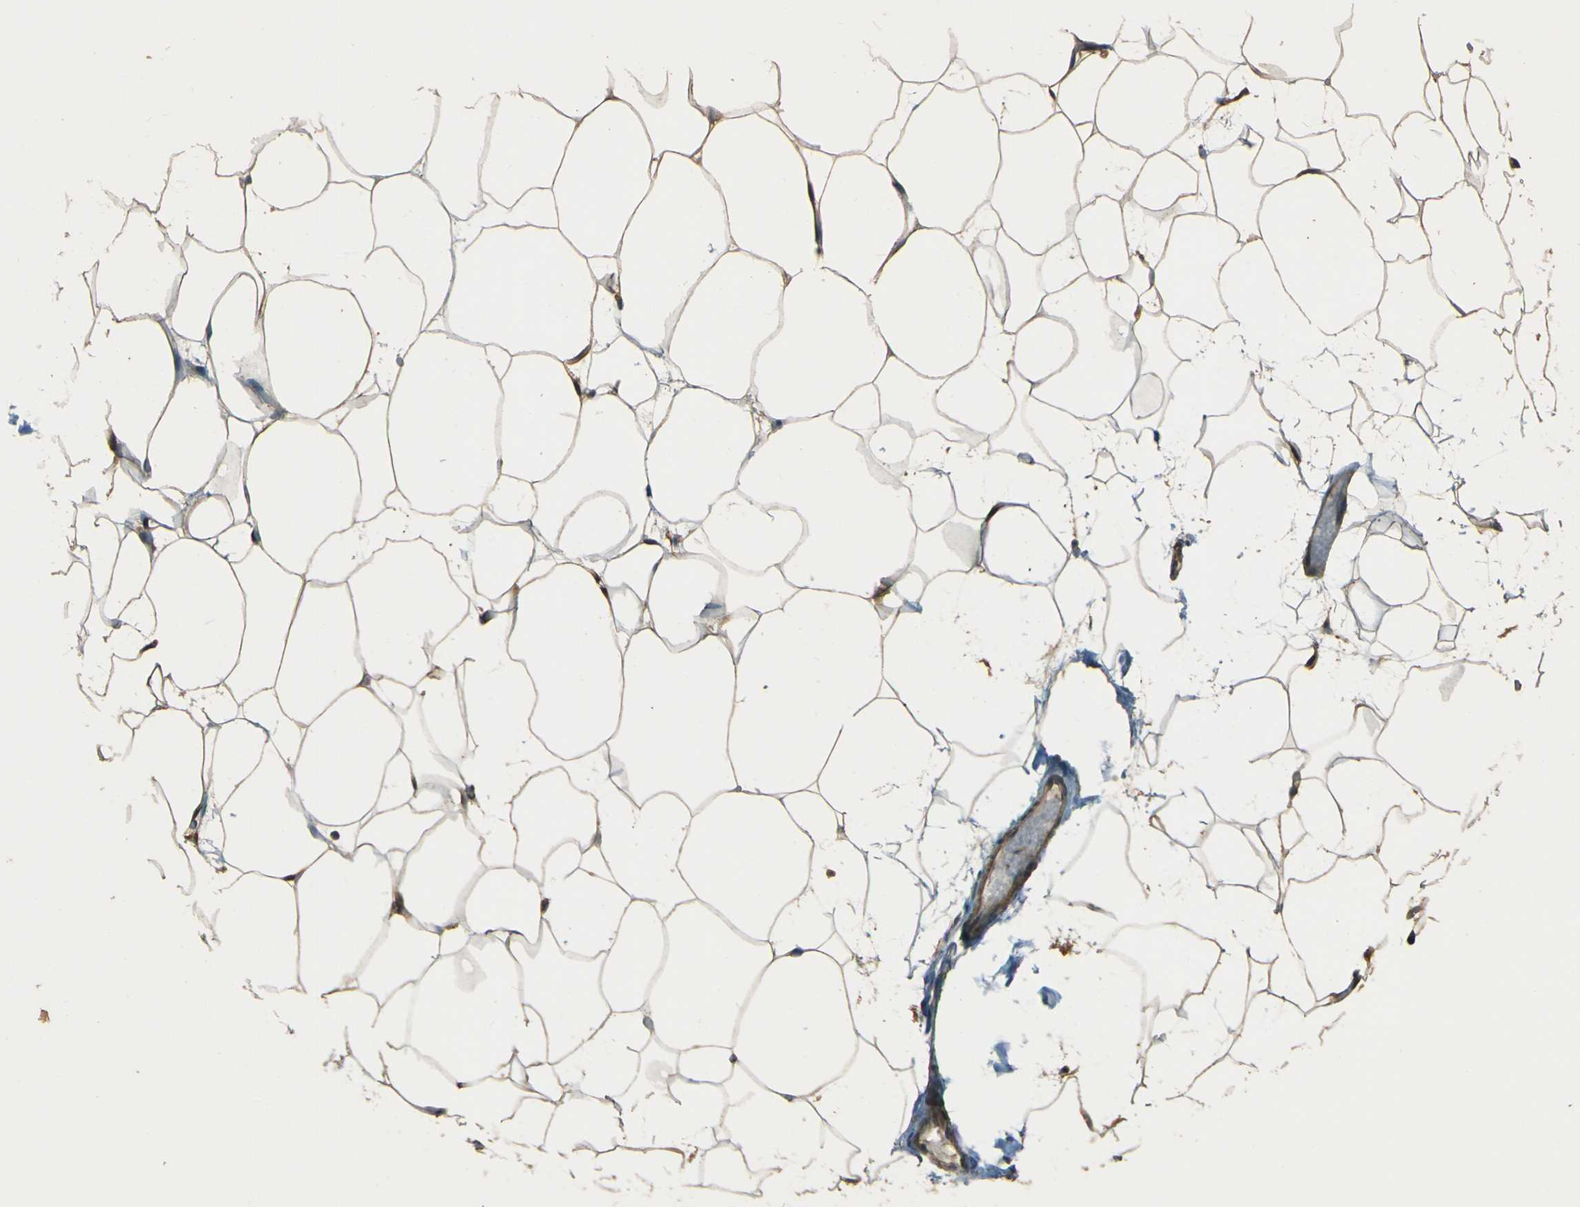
{"staining": {"intensity": "moderate", "quantity": ">75%", "location": "cytoplasmic/membranous"}, "tissue": "adipose tissue", "cell_type": "Adipocytes", "image_type": "normal", "snomed": [{"axis": "morphology", "description": "Normal tissue, NOS"}, {"axis": "topography", "description": "Breast"}, {"axis": "topography", "description": "Adipose tissue"}], "caption": "Normal adipose tissue reveals moderate cytoplasmic/membranous positivity in about >75% of adipocytes, visualized by immunohistochemistry.", "gene": "NEXN", "patient": {"sex": "female", "age": 25}}